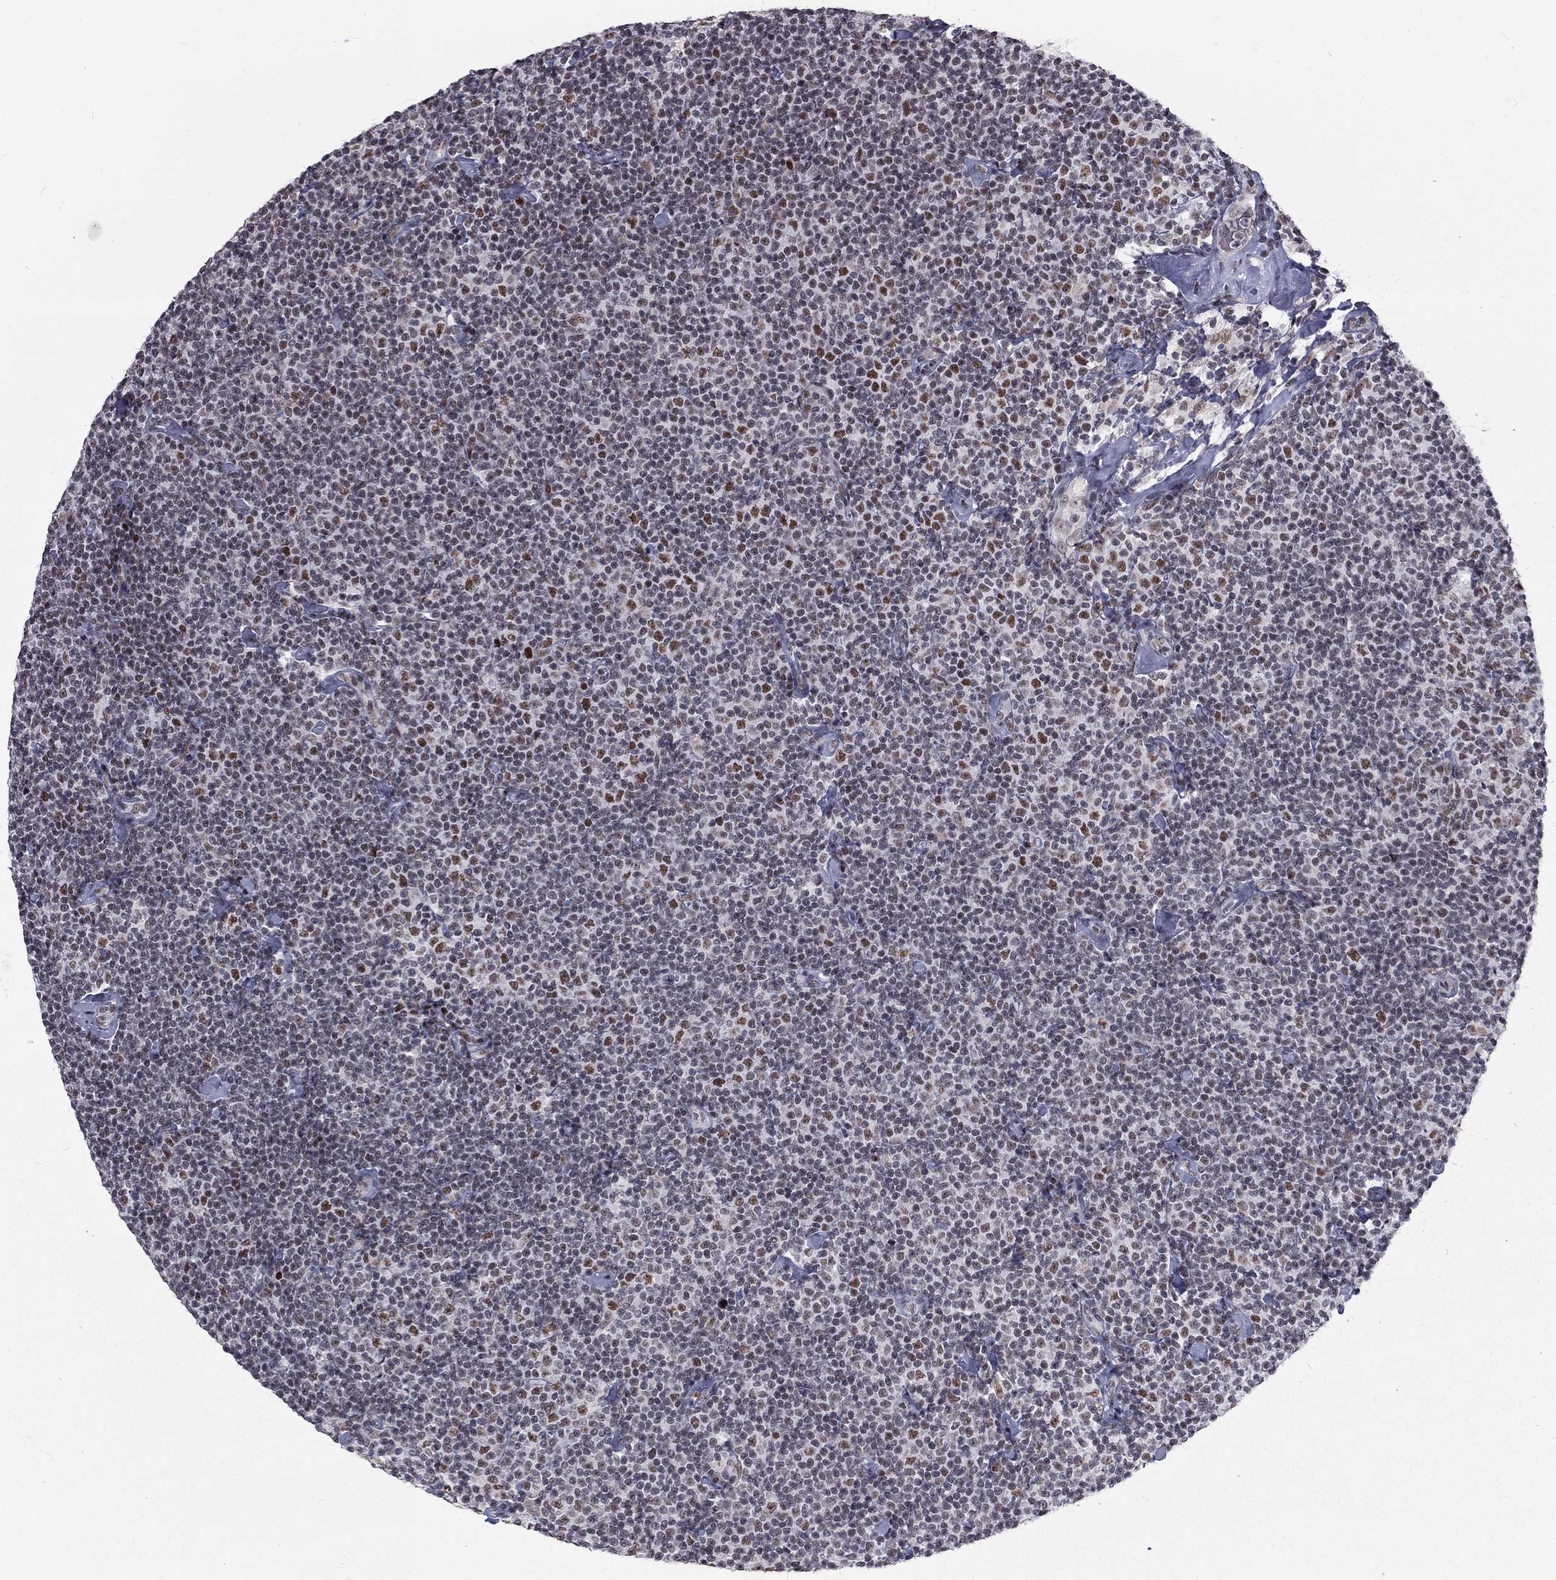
{"staining": {"intensity": "moderate", "quantity": "<25%", "location": "nuclear"}, "tissue": "lymphoma", "cell_type": "Tumor cells", "image_type": "cancer", "snomed": [{"axis": "morphology", "description": "Malignant lymphoma, non-Hodgkin's type, Low grade"}, {"axis": "topography", "description": "Lymph node"}], "caption": "High-magnification brightfield microscopy of low-grade malignant lymphoma, non-Hodgkin's type stained with DAB (3,3'-diaminobenzidine) (brown) and counterstained with hematoxylin (blue). tumor cells exhibit moderate nuclear expression is appreciated in about<25% of cells.", "gene": "TCEAL1", "patient": {"sex": "male", "age": 81}}